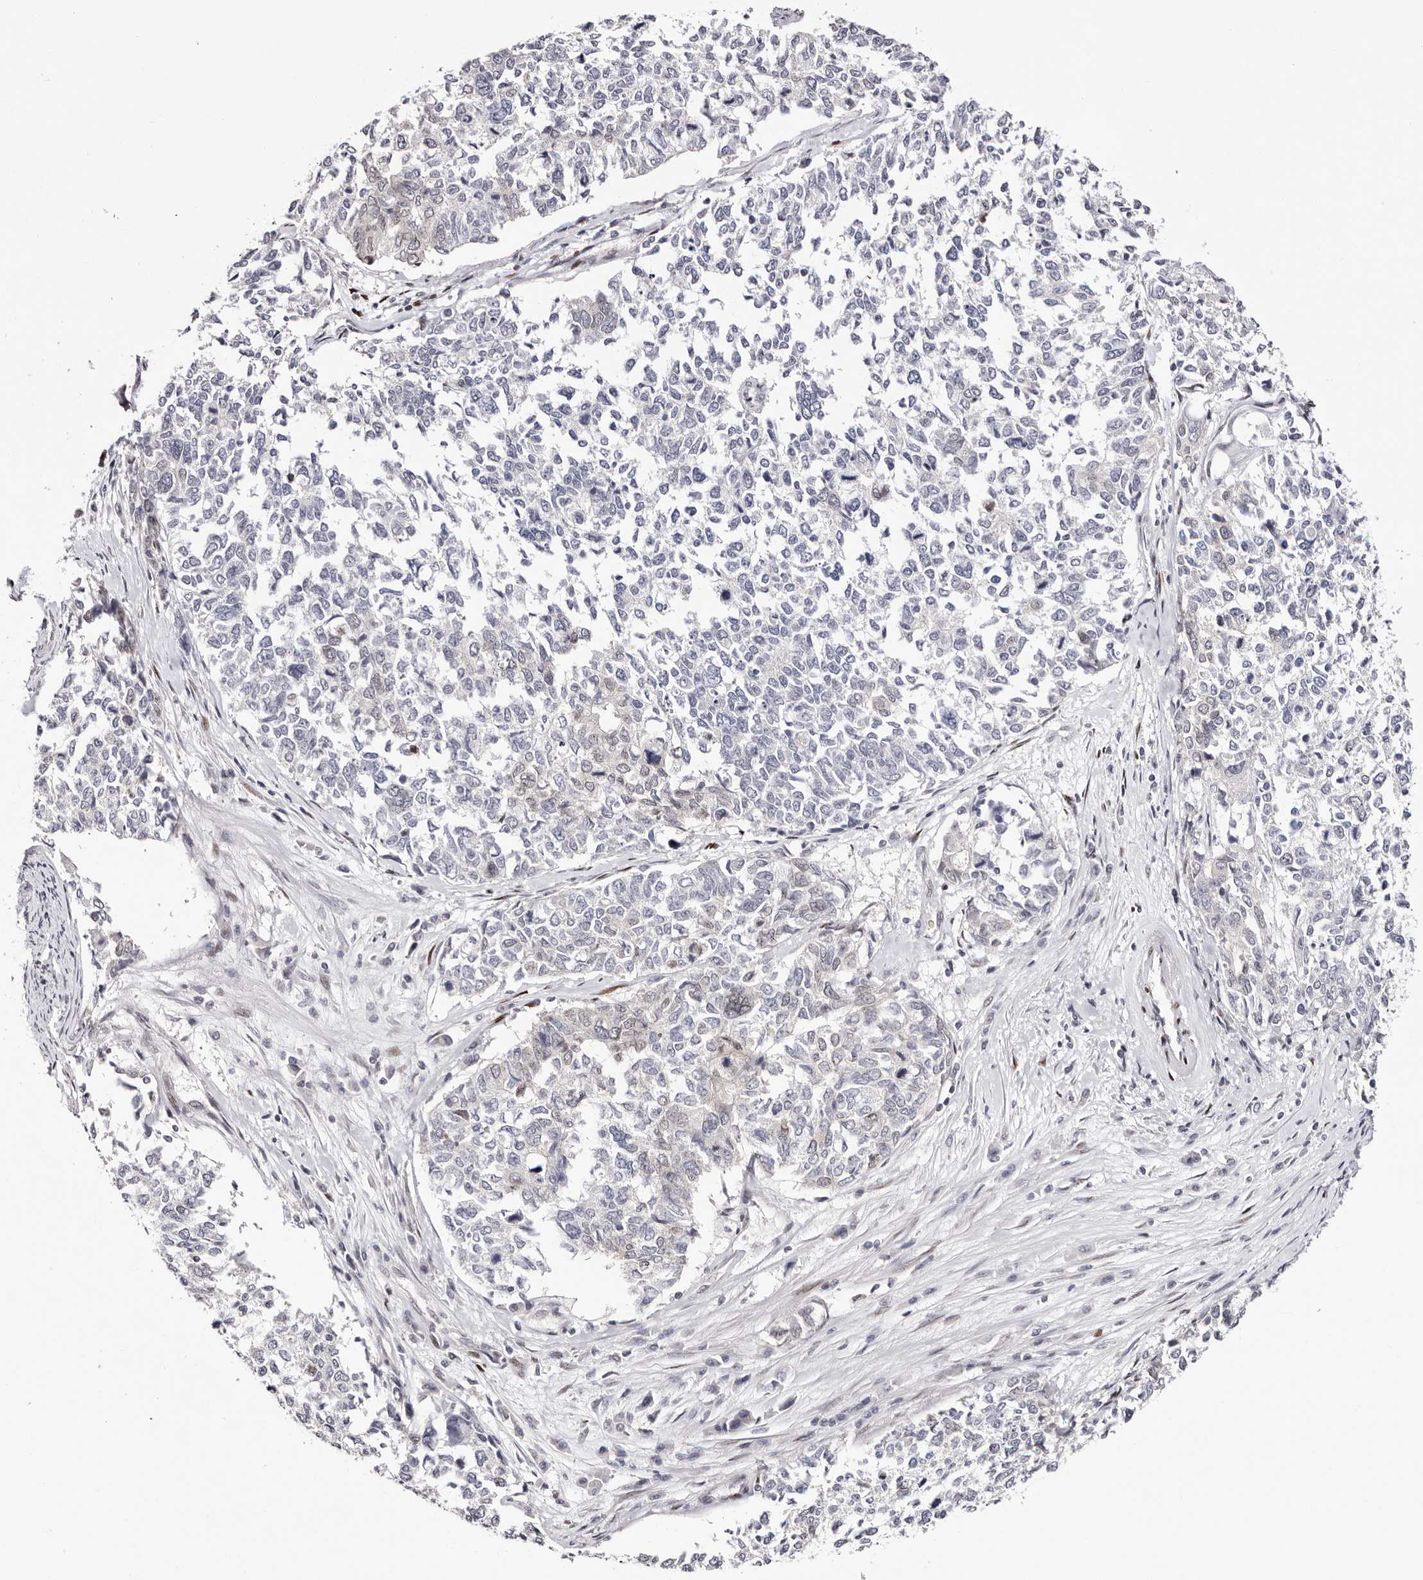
{"staining": {"intensity": "negative", "quantity": "none", "location": "none"}, "tissue": "cervical cancer", "cell_type": "Tumor cells", "image_type": "cancer", "snomed": [{"axis": "morphology", "description": "Squamous cell carcinoma, NOS"}, {"axis": "topography", "description": "Cervix"}], "caption": "Immunohistochemistry photomicrograph of neoplastic tissue: squamous cell carcinoma (cervical) stained with DAB demonstrates no significant protein staining in tumor cells.", "gene": "NUP153", "patient": {"sex": "female", "age": 63}}